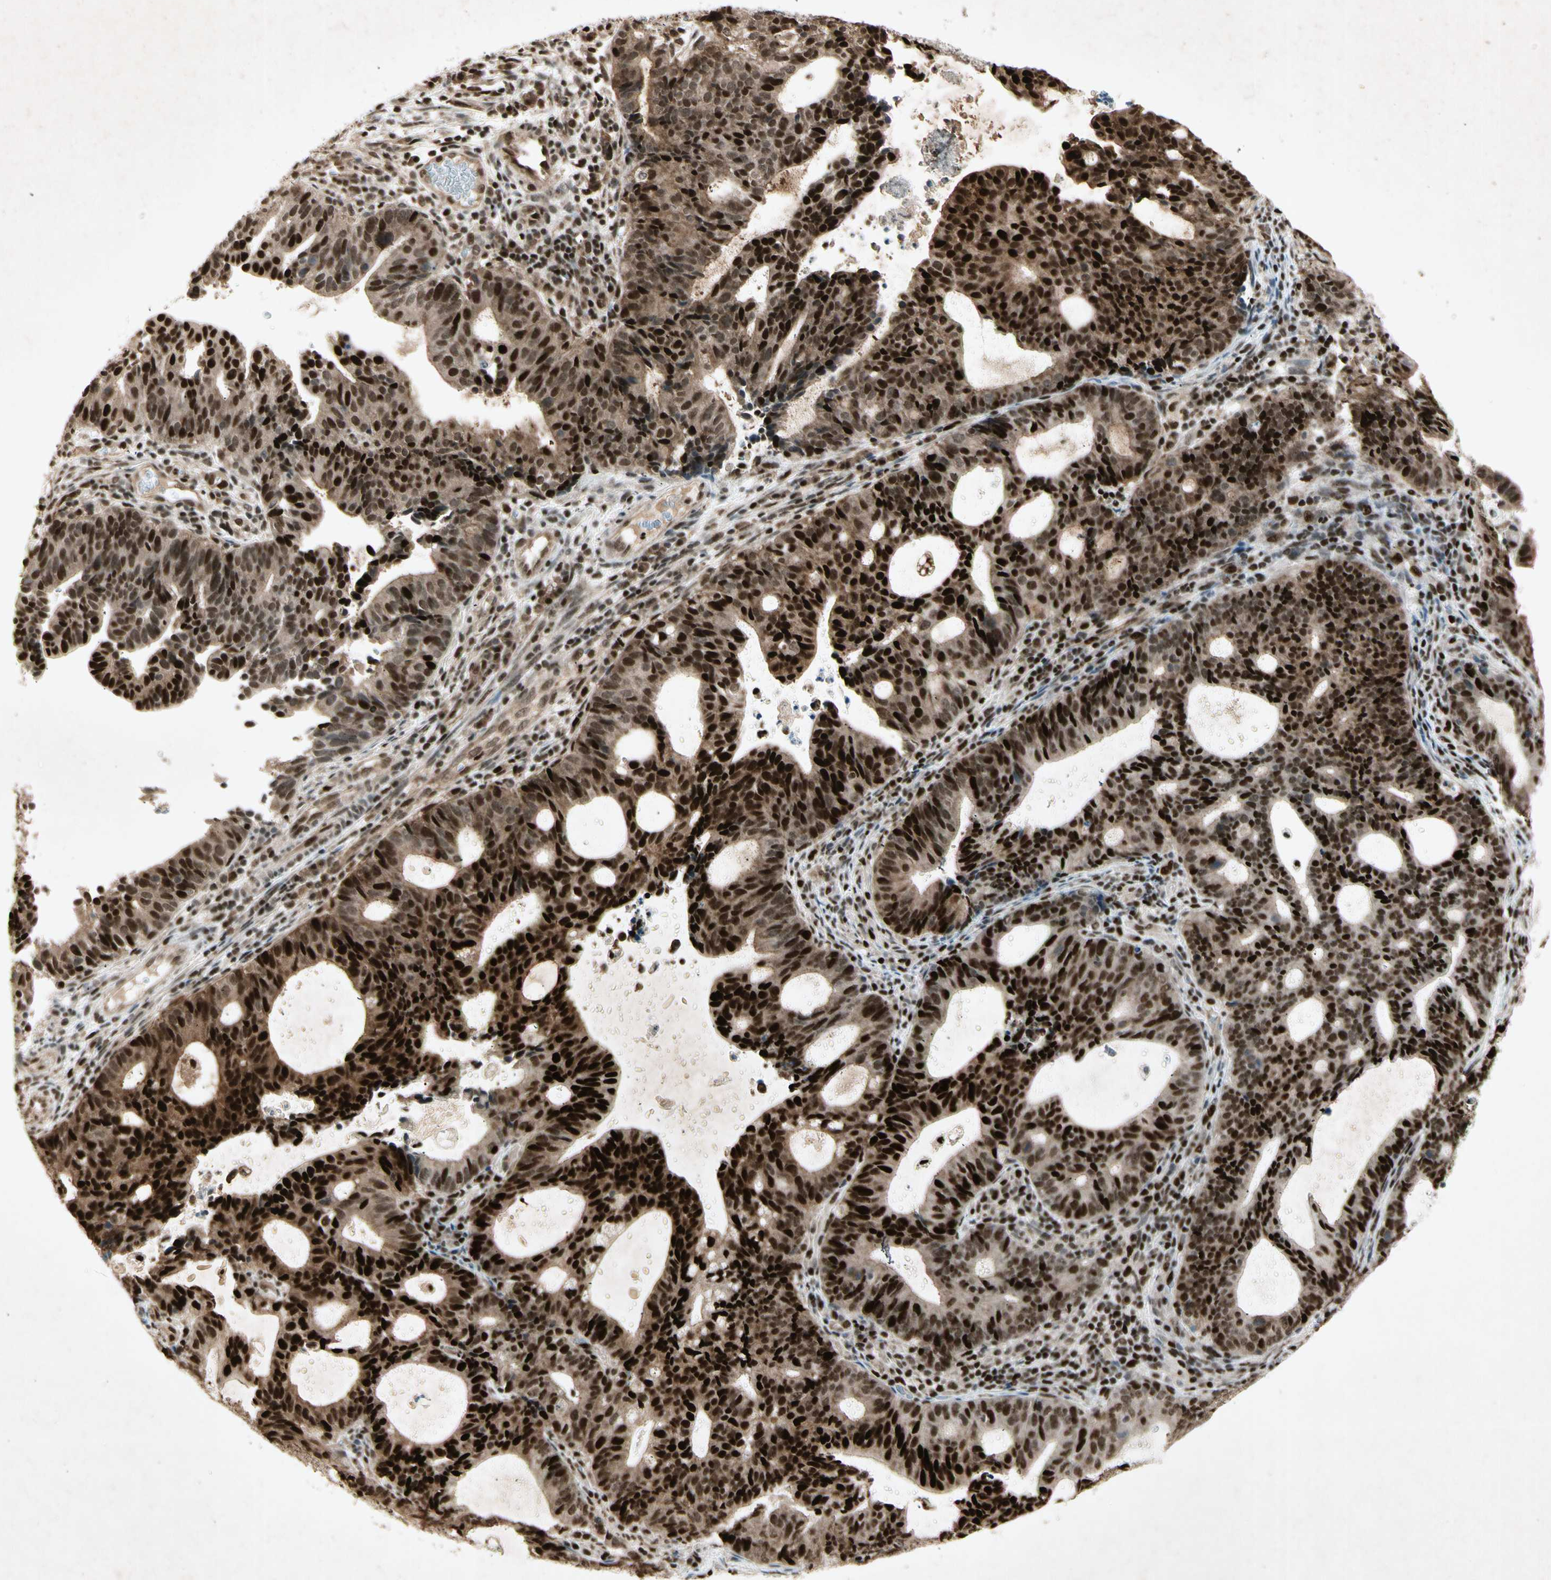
{"staining": {"intensity": "strong", "quantity": ">75%", "location": "cytoplasmic/membranous,nuclear"}, "tissue": "endometrial cancer", "cell_type": "Tumor cells", "image_type": "cancer", "snomed": [{"axis": "morphology", "description": "Adenocarcinoma, NOS"}, {"axis": "topography", "description": "Uterus"}], "caption": "Immunohistochemistry (IHC) of human adenocarcinoma (endometrial) reveals high levels of strong cytoplasmic/membranous and nuclear staining in approximately >75% of tumor cells. The protein is stained brown, and the nuclei are stained in blue (DAB (3,3'-diaminobenzidine) IHC with brightfield microscopy, high magnification).", "gene": "RNF43", "patient": {"sex": "female", "age": 83}}